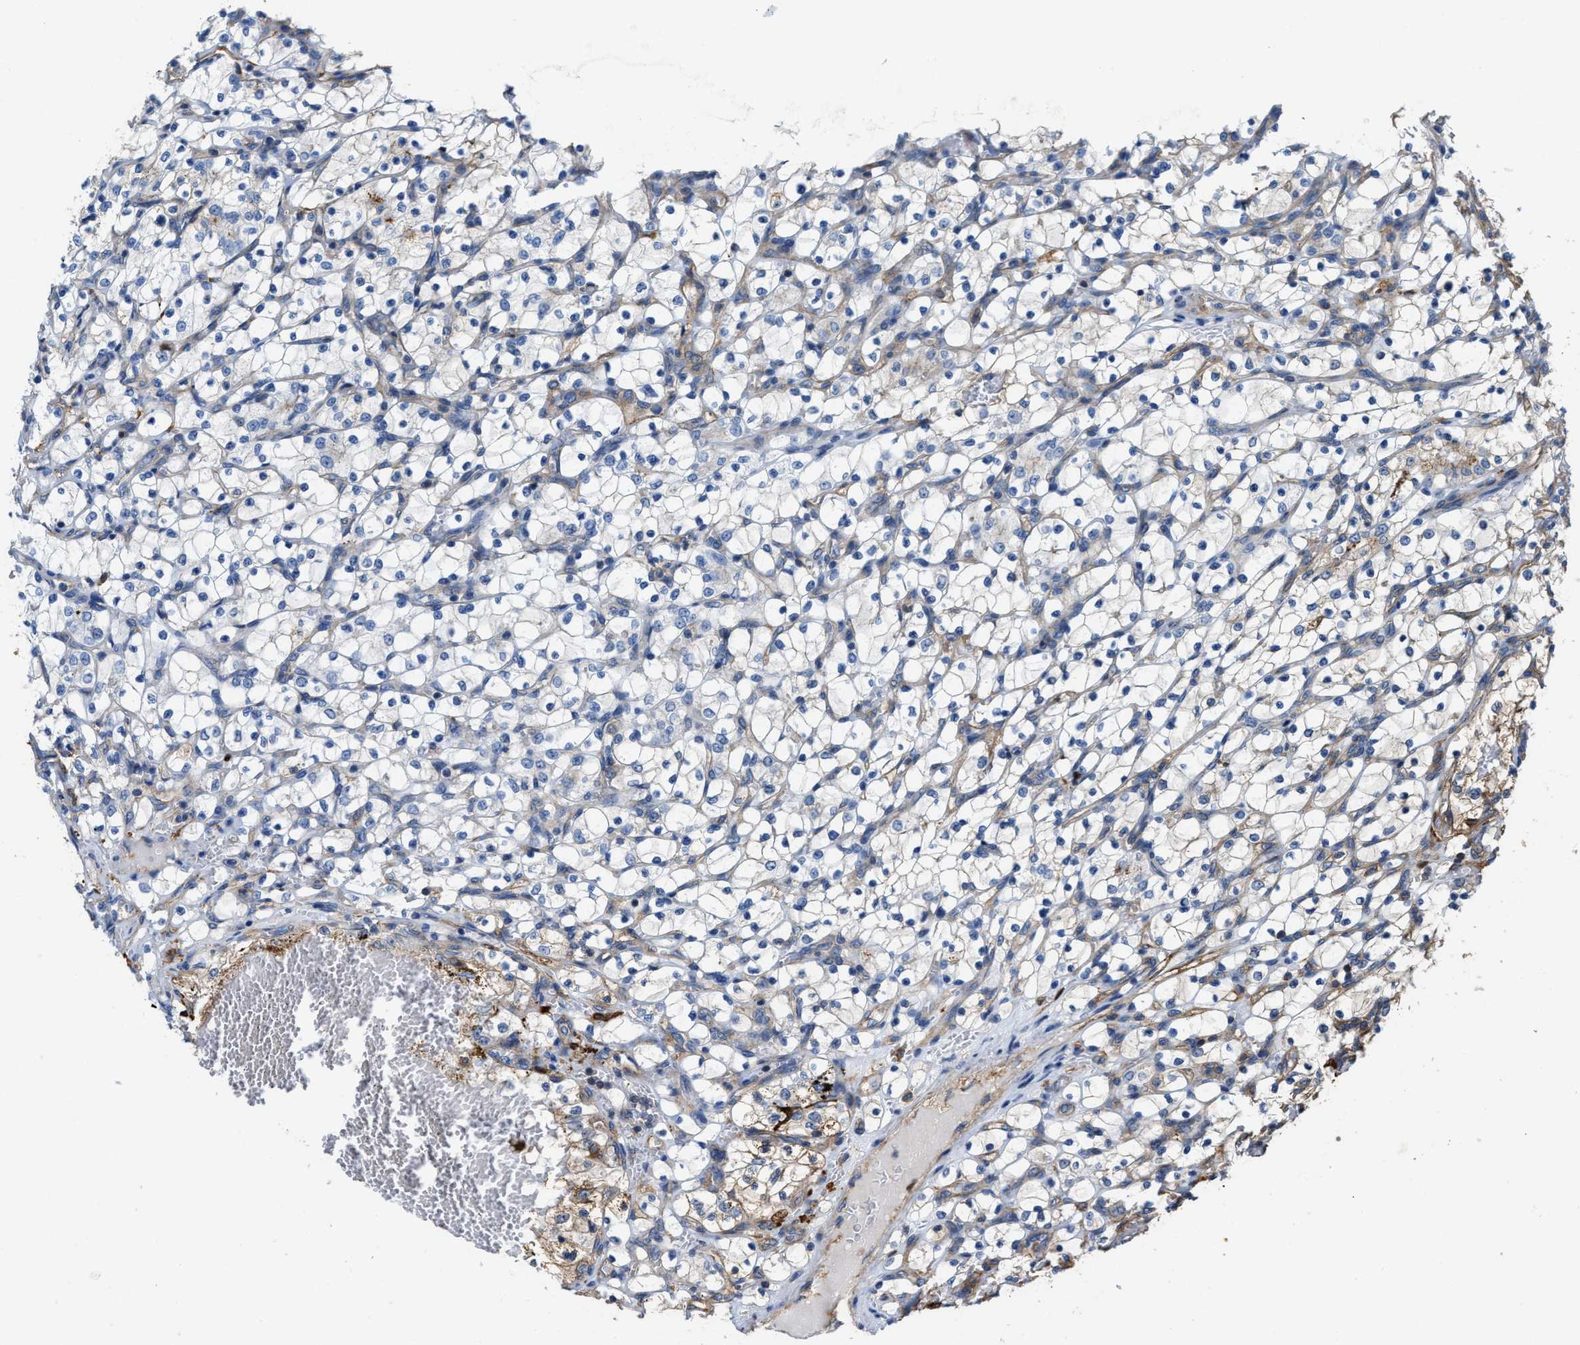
{"staining": {"intensity": "negative", "quantity": "none", "location": "none"}, "tissue": "renal cancer", "cell_type": "Tumor cells", "image_type": "cancer", "snomed": [{"axis": "morphology", "description": "Adenocarcinoma, NOS"}, {"axis": "topography", "description": "Kidney"}], "caption": "Tumor cells show no significant protein staining in renal adenocarcinoma.", "gene": "ATIC", "patient": {"sex": "female", "age": 69}}